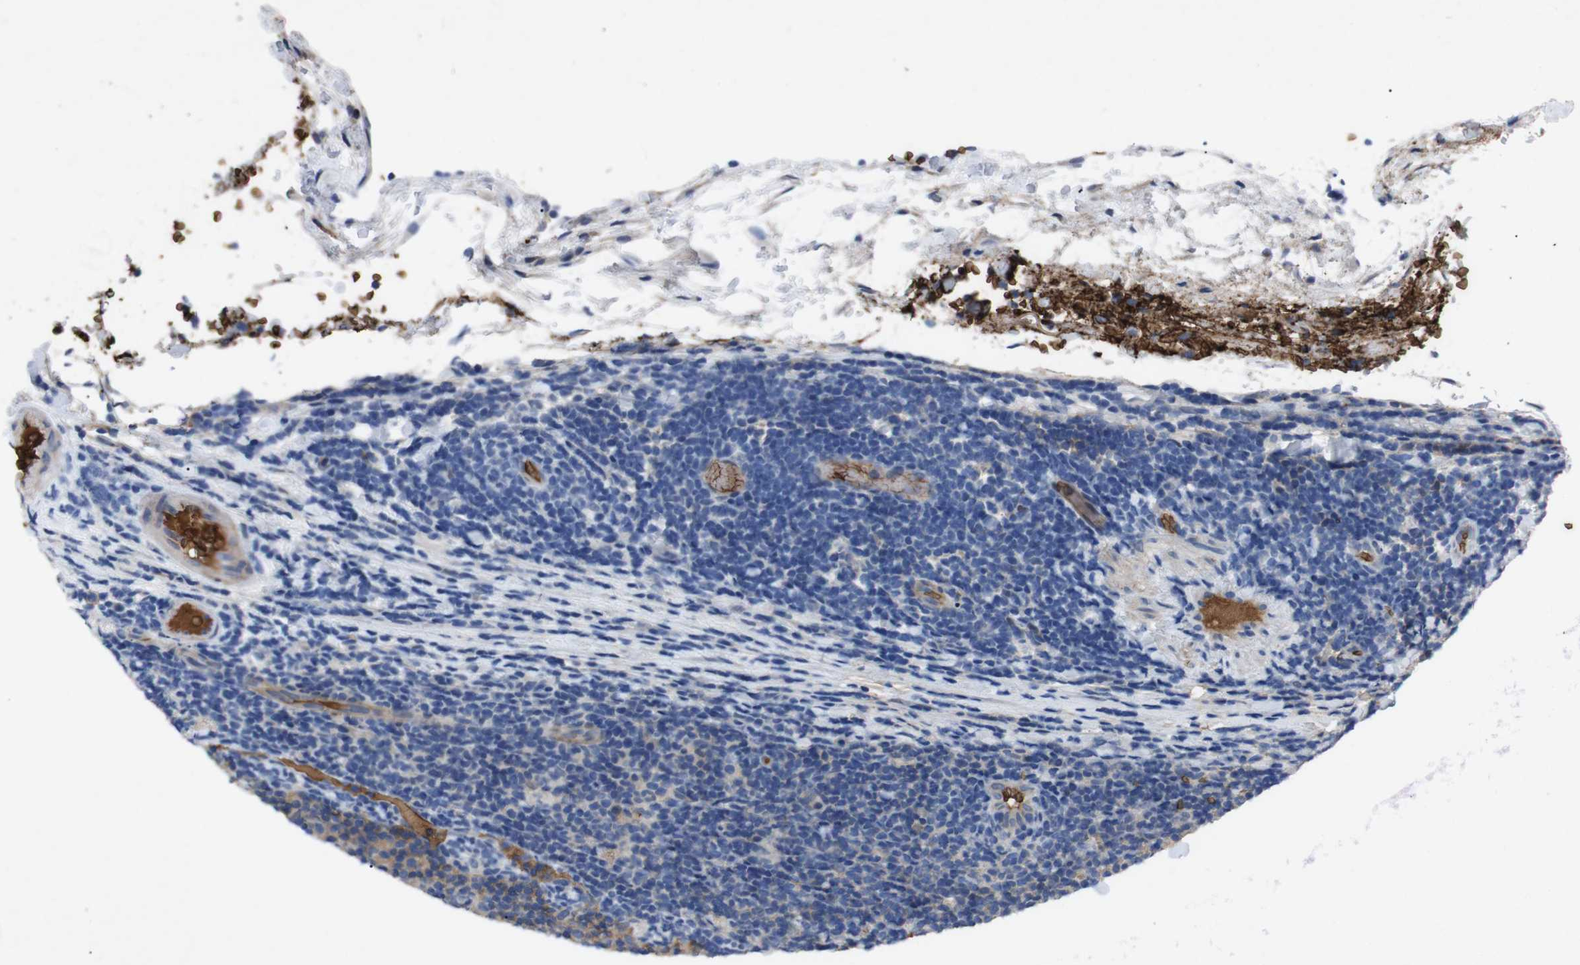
{"staining": {"intensity": "negative", "quantity": "none", "location": "none"}, "tissue": "lymphoma", "cell_type": "Tumor cells", "image_type": "cancer", "snomed": [{"axis": "morphology", "description": "Malignant lymphoma, non-Hodgkin's type, Low grade"}, {"axis": "topography", "description": "Lymph node"}], "caption": "Malignant lymphoma, non-Hodgkin's type (low-grade) was stained to show a protein in brown. There is no significant expression in tumor cells. (DAB (3,3'-diaminobenzidine) IHC visualized using brightfield microscopy, high magnification).", "gene": "SPTB", "patient": {"sex": "male", "age": 83}}